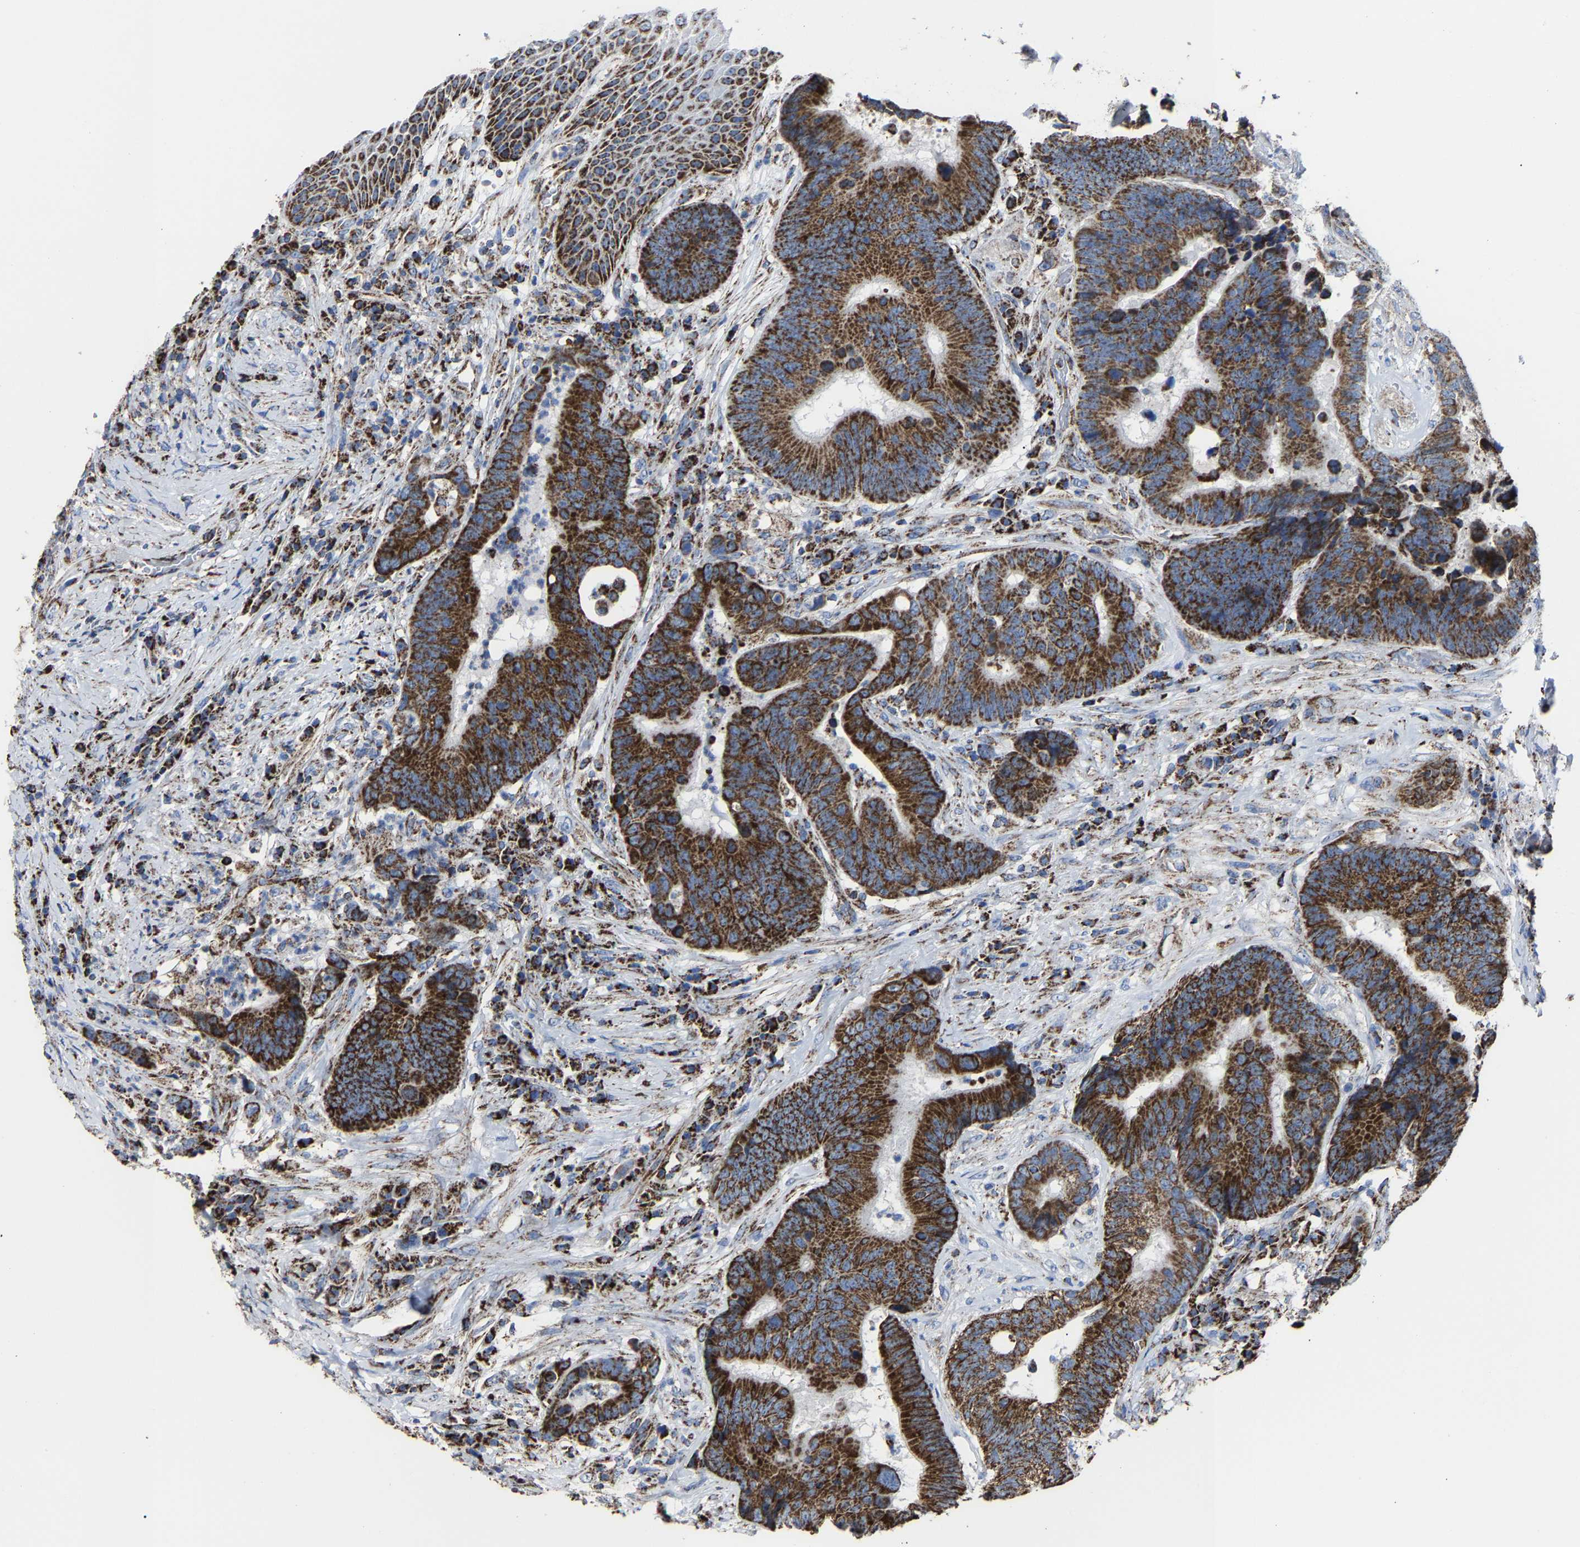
{"staining": {"intensity": "strong", "quantity": ">75%", "location": "cytoplasmic/membranous"}, "tissue": "colorectal cancer", "cell_type": "Tumor cells", "image_type": "cancer", "snomed": [{"axis": "morphology", "description": "Adenocarcinoma, NOS"}, {"axis": "topography", "description": "Rectum"}, {"axis": "topography", "description": "Anal"}], "caption": "Immunohistochemical staining of human adenocarcinoma (colorectal) shows high levels of strong cytoplasmic/membranous staining in about >75% of tumor cells. Immunohistochemistry stains the protein in brown and the nuclei are stained blue.", "gene": "NDUFV3", "patient": {"sex": "female", "age": 89}}